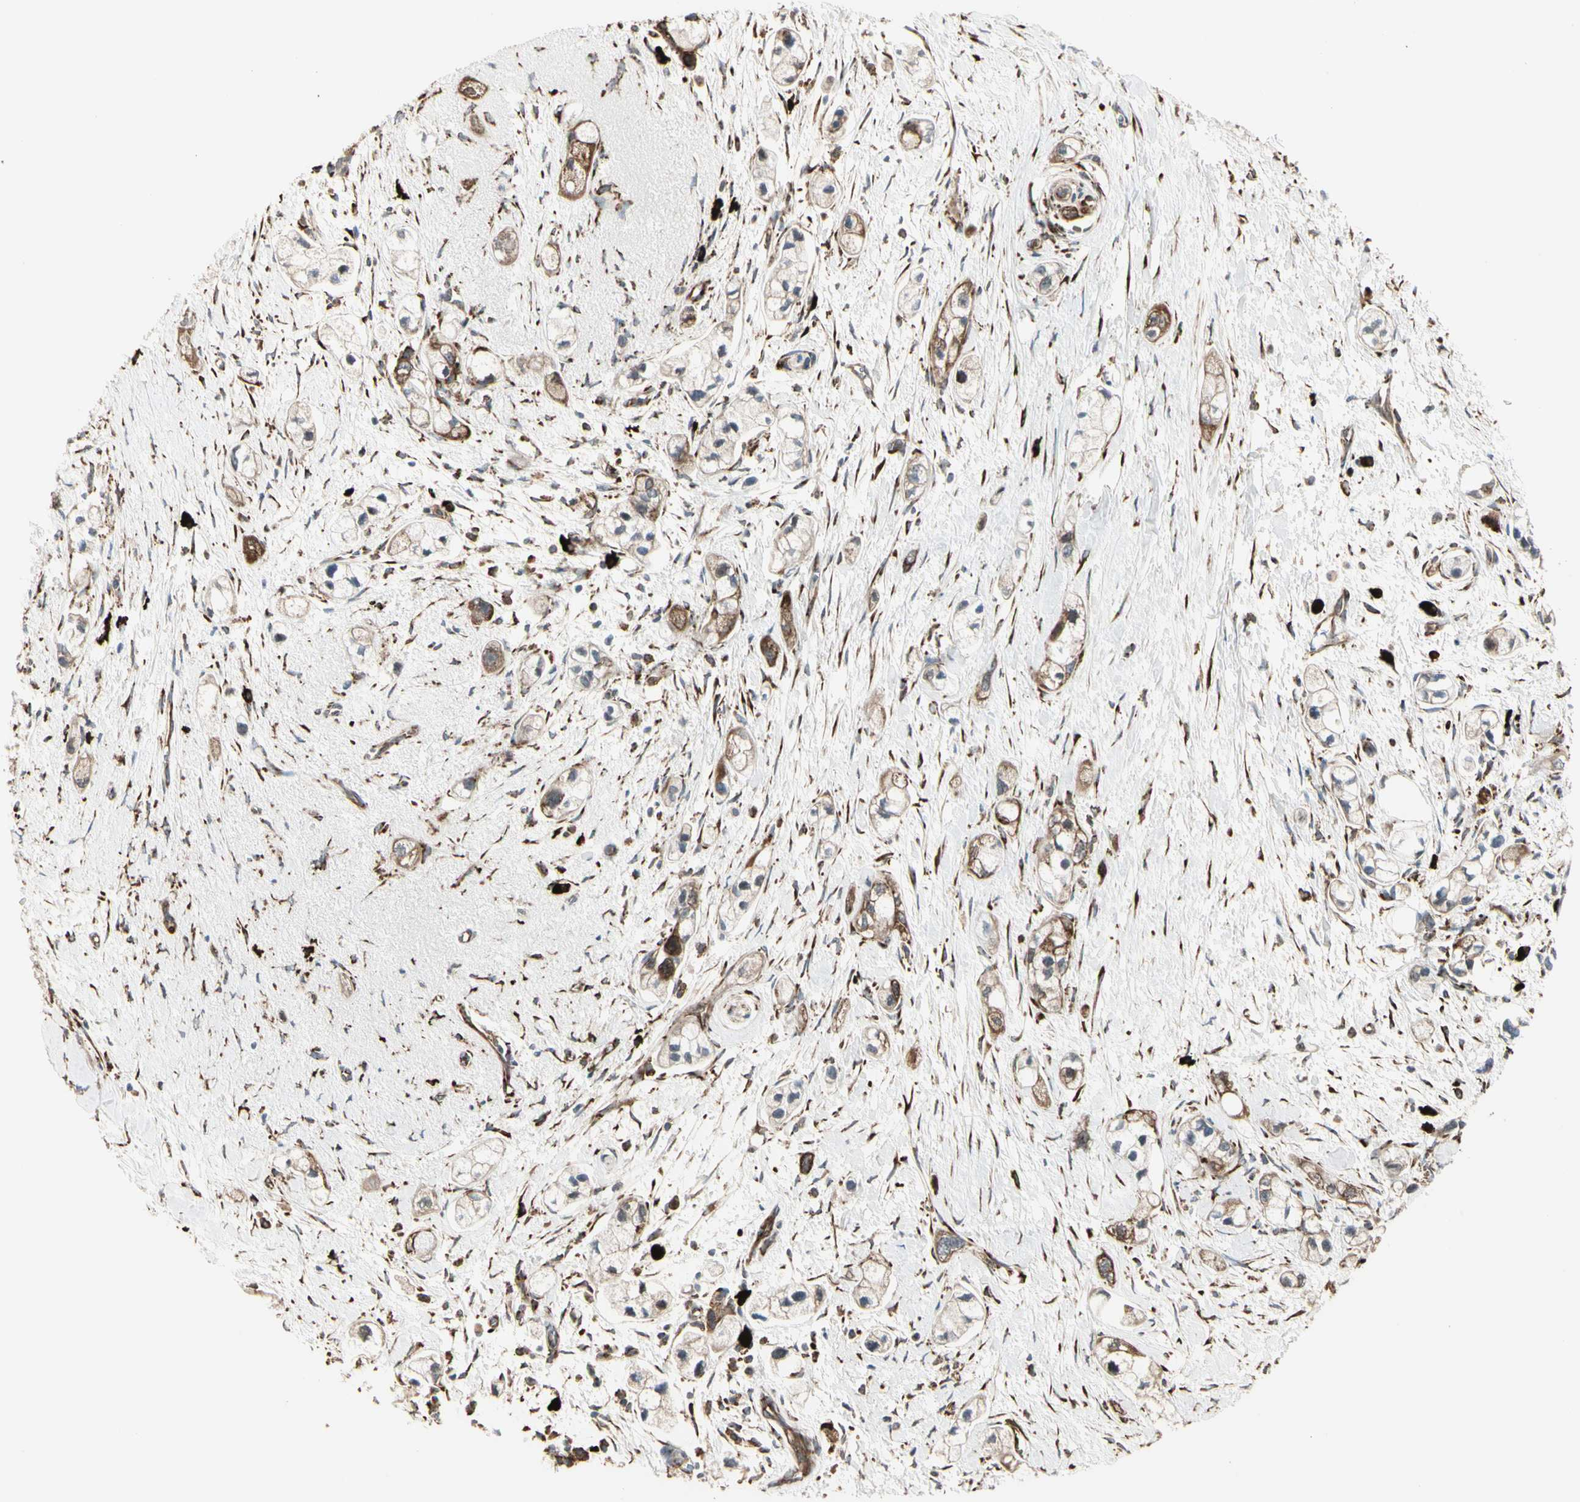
{"staining": {"intensity": "strong", "quantity": "25%-75%", "location": "cytoplasmic/membranous"}, "tissue": "pancreatic cancer", "cell_type": "Tumor cells", "image_type": "cancer", "snomed": [{"axis": "morphology", "description": "Adenocarcinoma, NOS"}, {"axis": "topography", "description": "Pancreas"}], "caption": "Immunohistochemical staining of pancreatic cancer (adenocarcinoma) shows high levels of strong cytoplasmic/membranous protein positivity in about 25%-75% of tumor cells. The staining was performed using DAB (3,3'-diaminobenzidine), with brown indicating positive protein expression. Nuclei are stained blue with hematoxylin.", "gene": "HSP90B1", "patient": {"sex": "male", "age": 74}}